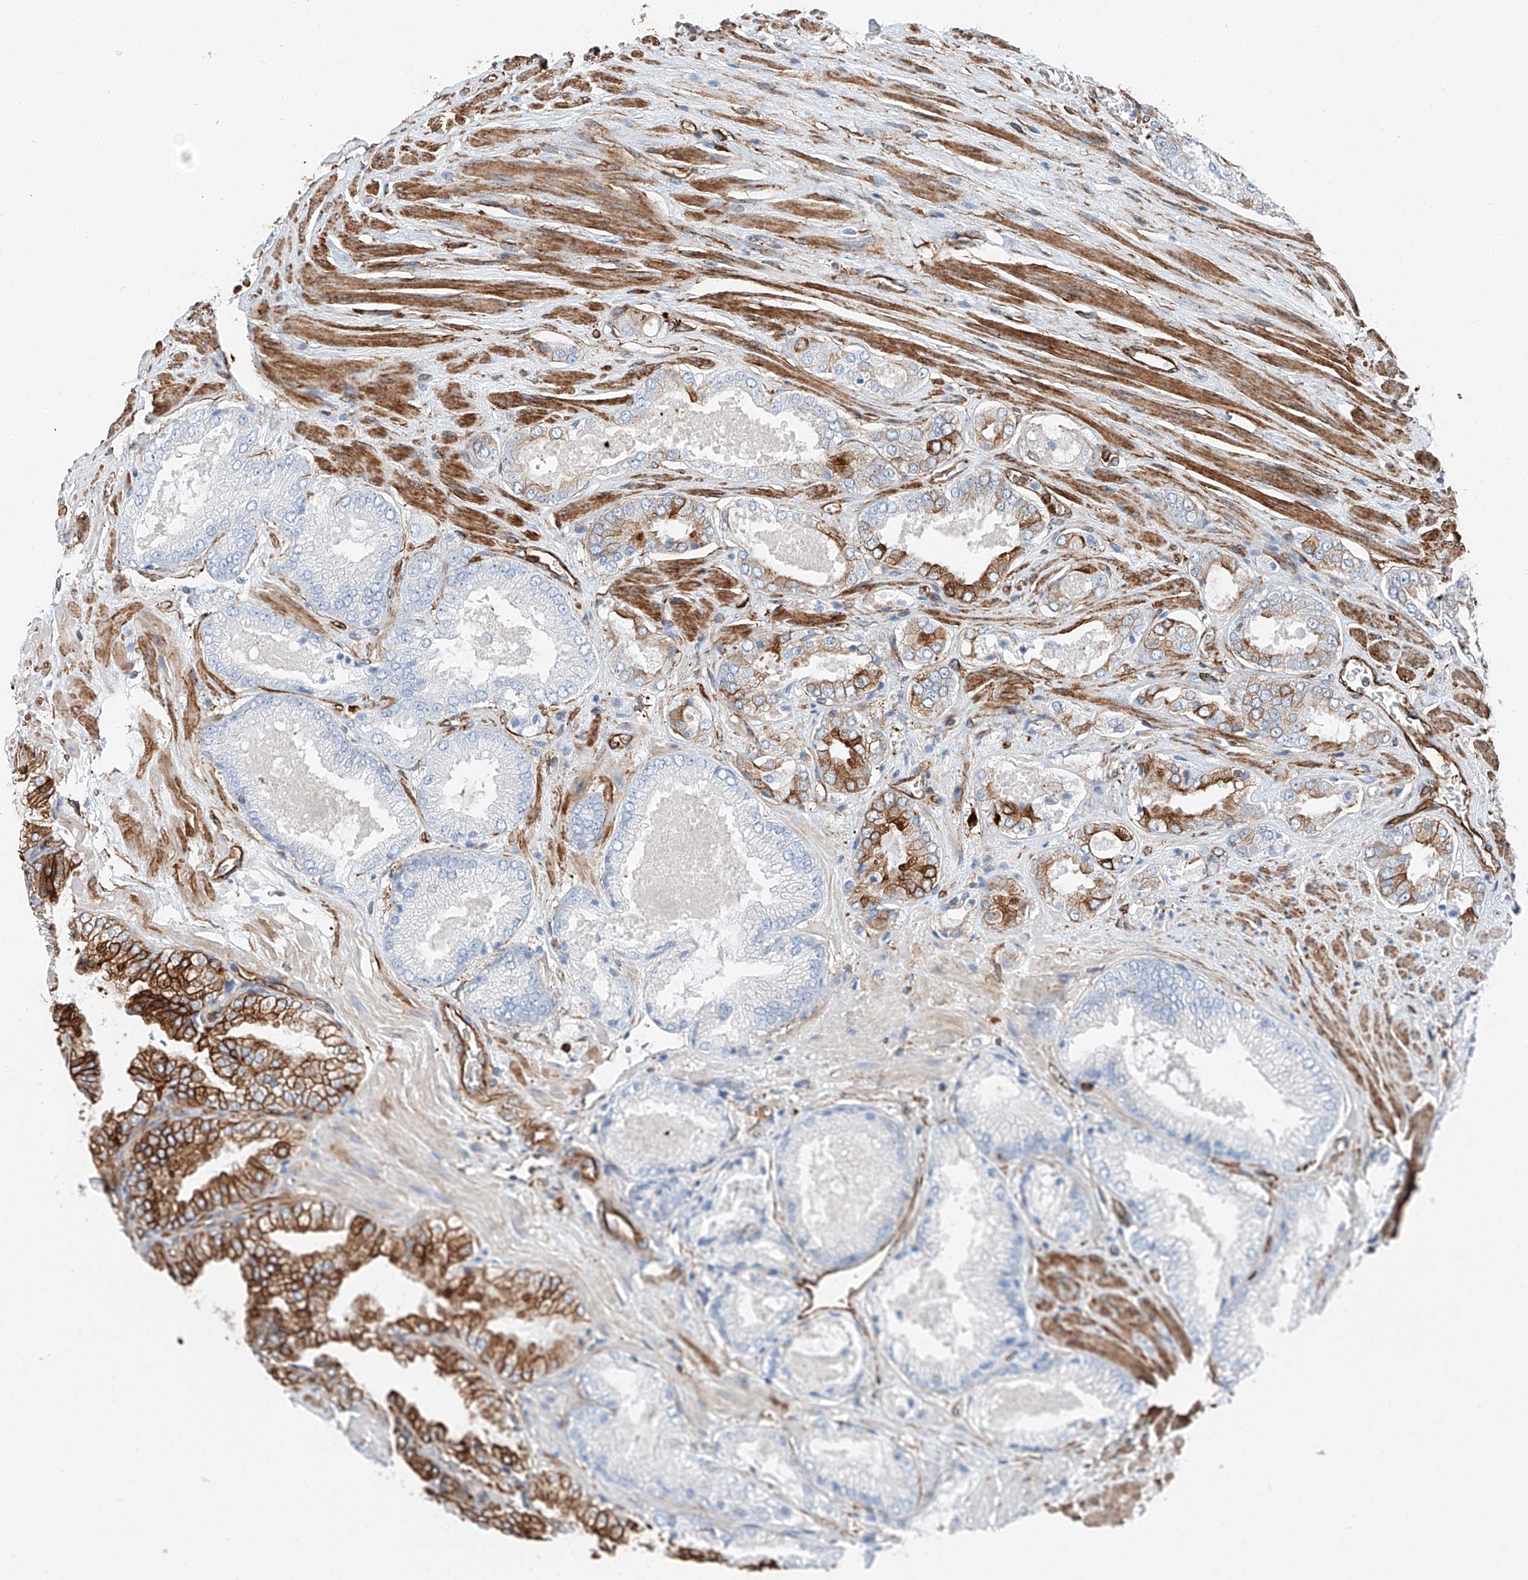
{"staining": {"intensity": "strong", "quantity": "<25%", "location": "cytoplasmic/membranous"}, "tissue": "prostate cancer", "cell_type": "Tumor cells", "image_type": "cancer", "snomed": [{"axis": "morphology", "description": "Adenocarcinoma, High grade"}, {"axis": "topography", "description": "Prostate"}], "caption": "Immunohistochemical staining of human prostate high-grade adenocarcinoma demonstrates strong cytoplasmic/membranous protein staining in about <25% of tumor cells.", "gene": "ZNF804A", "patient": {"sex": "male", "age": 58}}